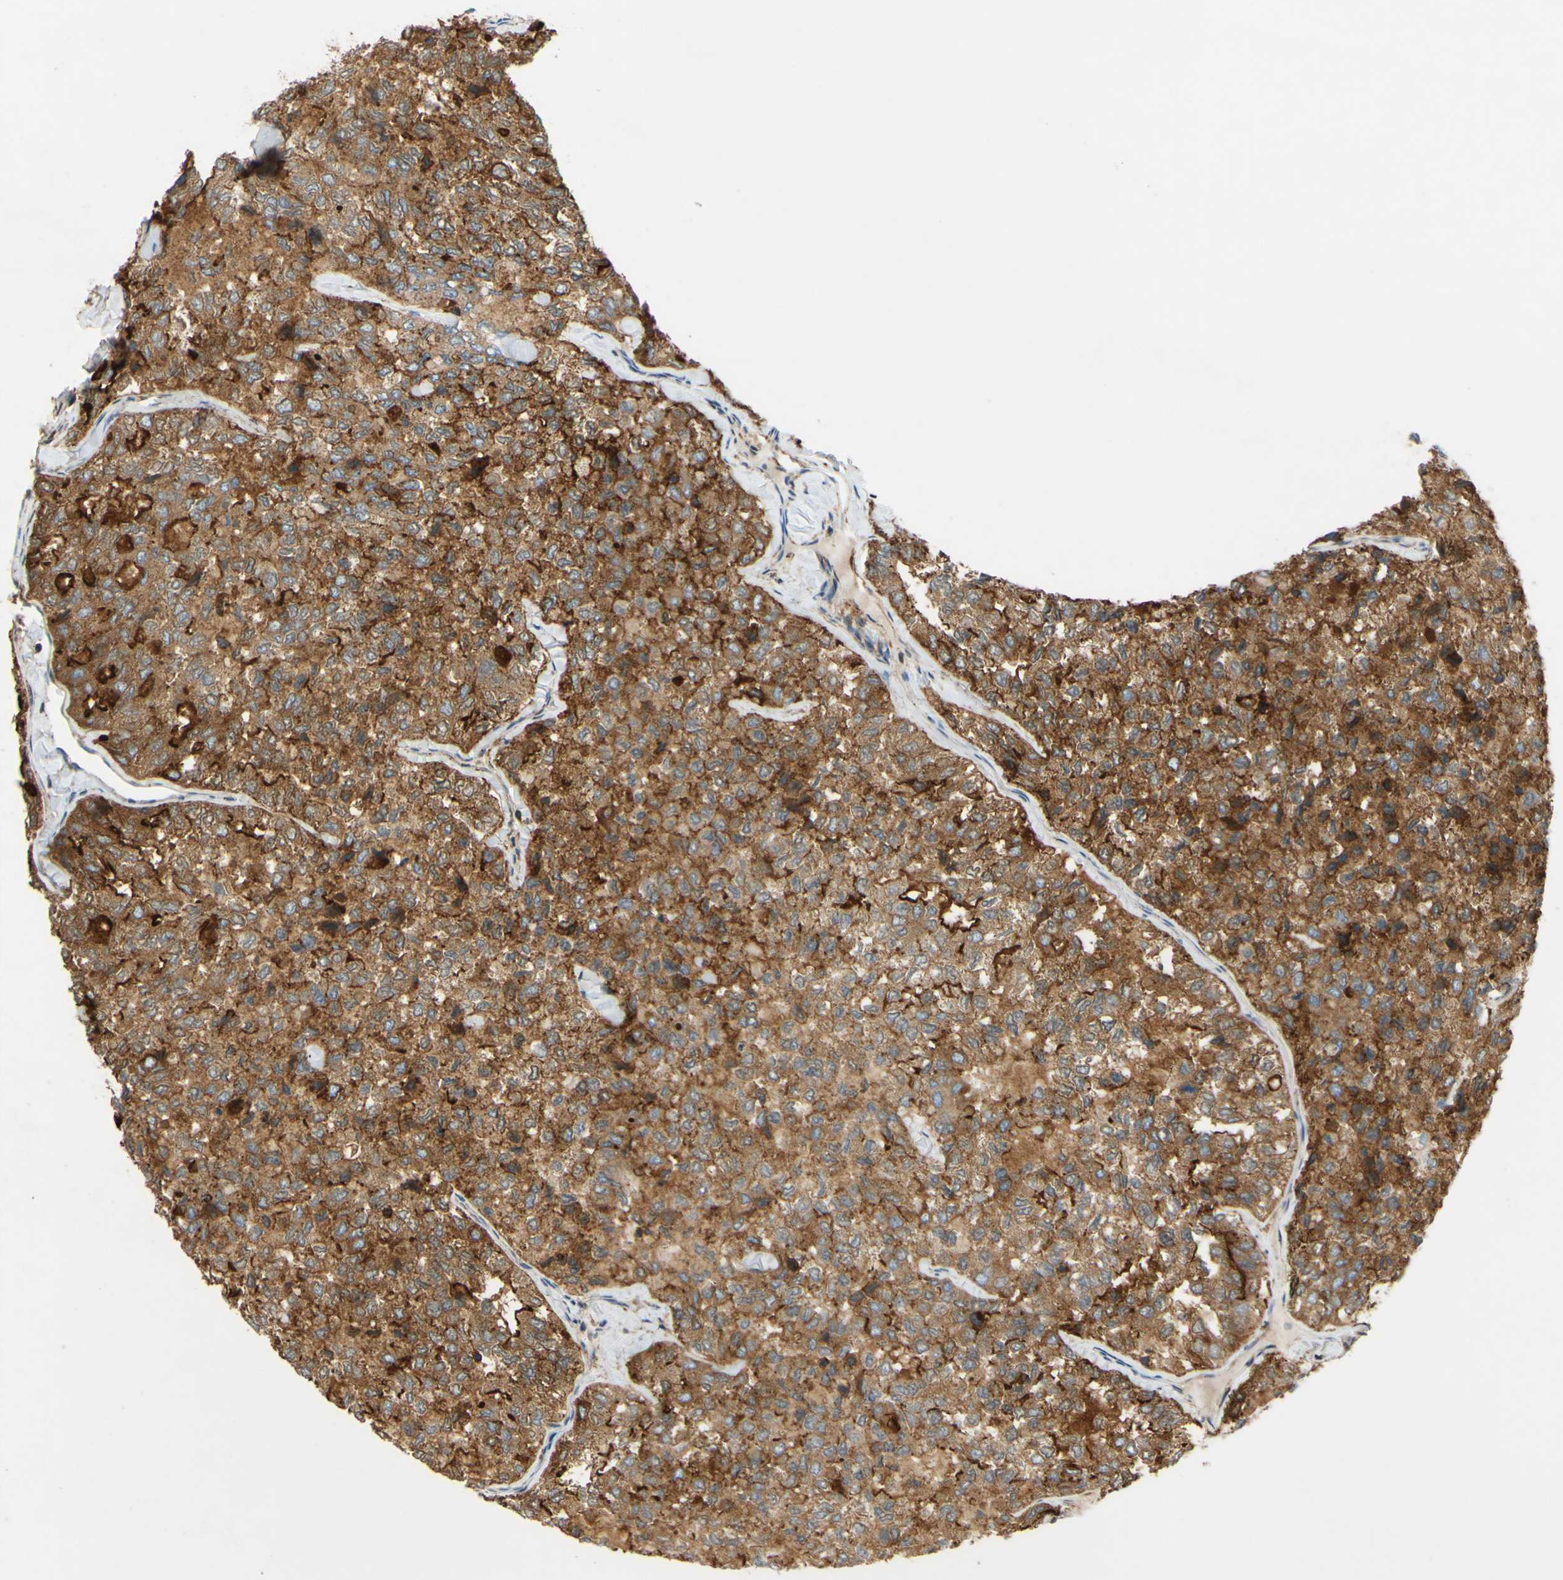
{"staining": {"intensity": "moderate", "quantity": ">75%", "location": "cytoplasmic/membranous"}, "tissue": "thyroid cancer", "cell_type": "Tumor cells", "image_type": "cancer", "snomed": [{"axis": "morphology", "description": "Follicular adenoma carcinoma, NOS"}, {"axis": "topography", "description": "Thyroid gland"}], "caption": "Tumor cells reveal moderate cytoplasmic/membranous expression in about >75% of cells in thyroid follicular adenoma carcinoma.", "gene": "POR", "patient": {"sex": "male", "age": 75}}